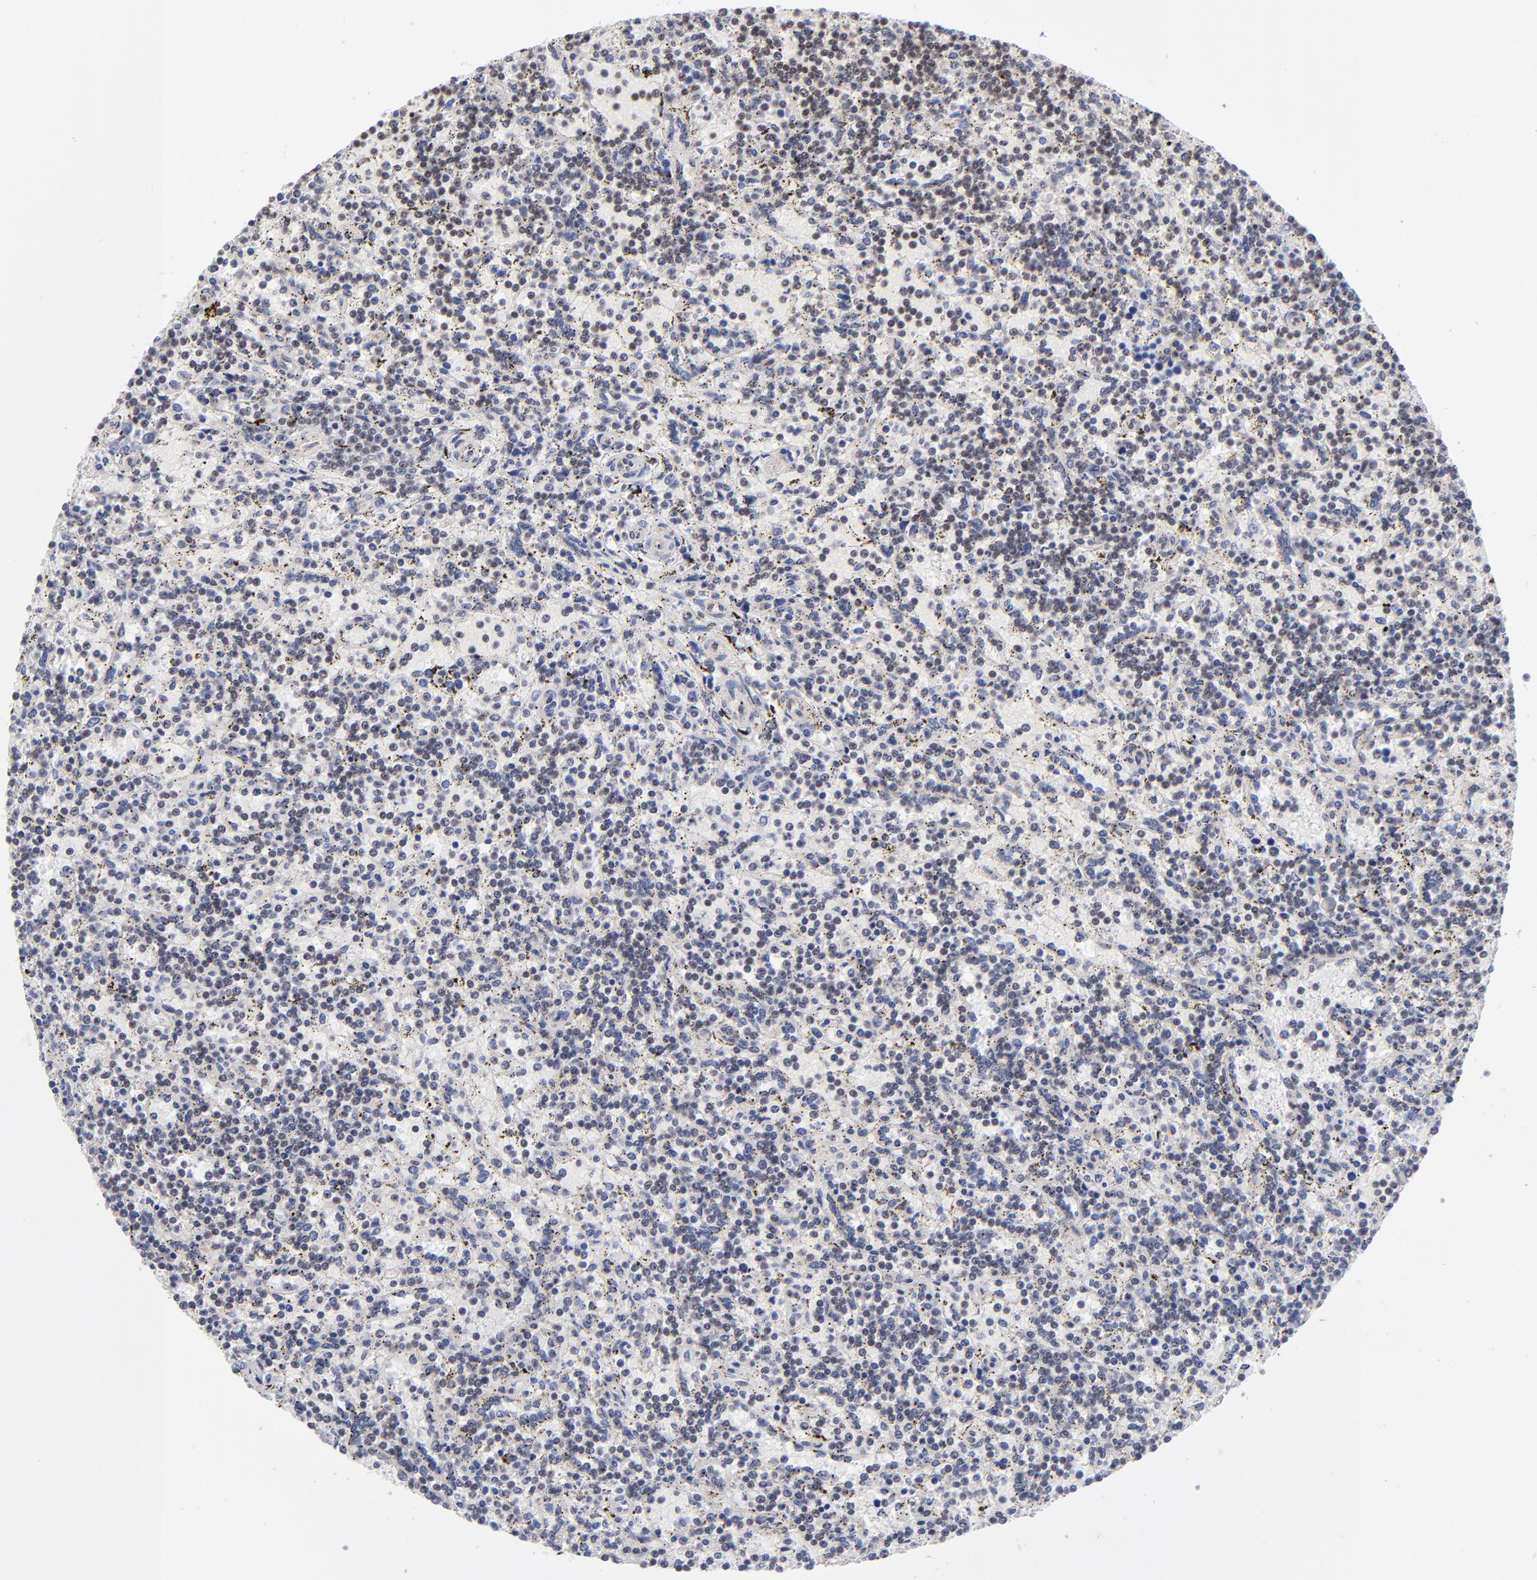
{"staining": {"intensity": "weak", "quantity": "<25%", "location": "nuclear"}, "tissue": "lymphoma", "cell_type": "Tumor cells", "image_type": "cancer", "snomed": [{"axis": "morphology", "description": "Malignant lymphoma, non-Hodgkin's type, Low grade"}, {"axis": "topography", "description": "Spleen"}], "caption": "Human lymphoma stained for a protein using immunohistochemistry (IHC) displays no staining in tumor cells.", "gene": "GABPA", "patient": {"sex": "male", "age": 73}}